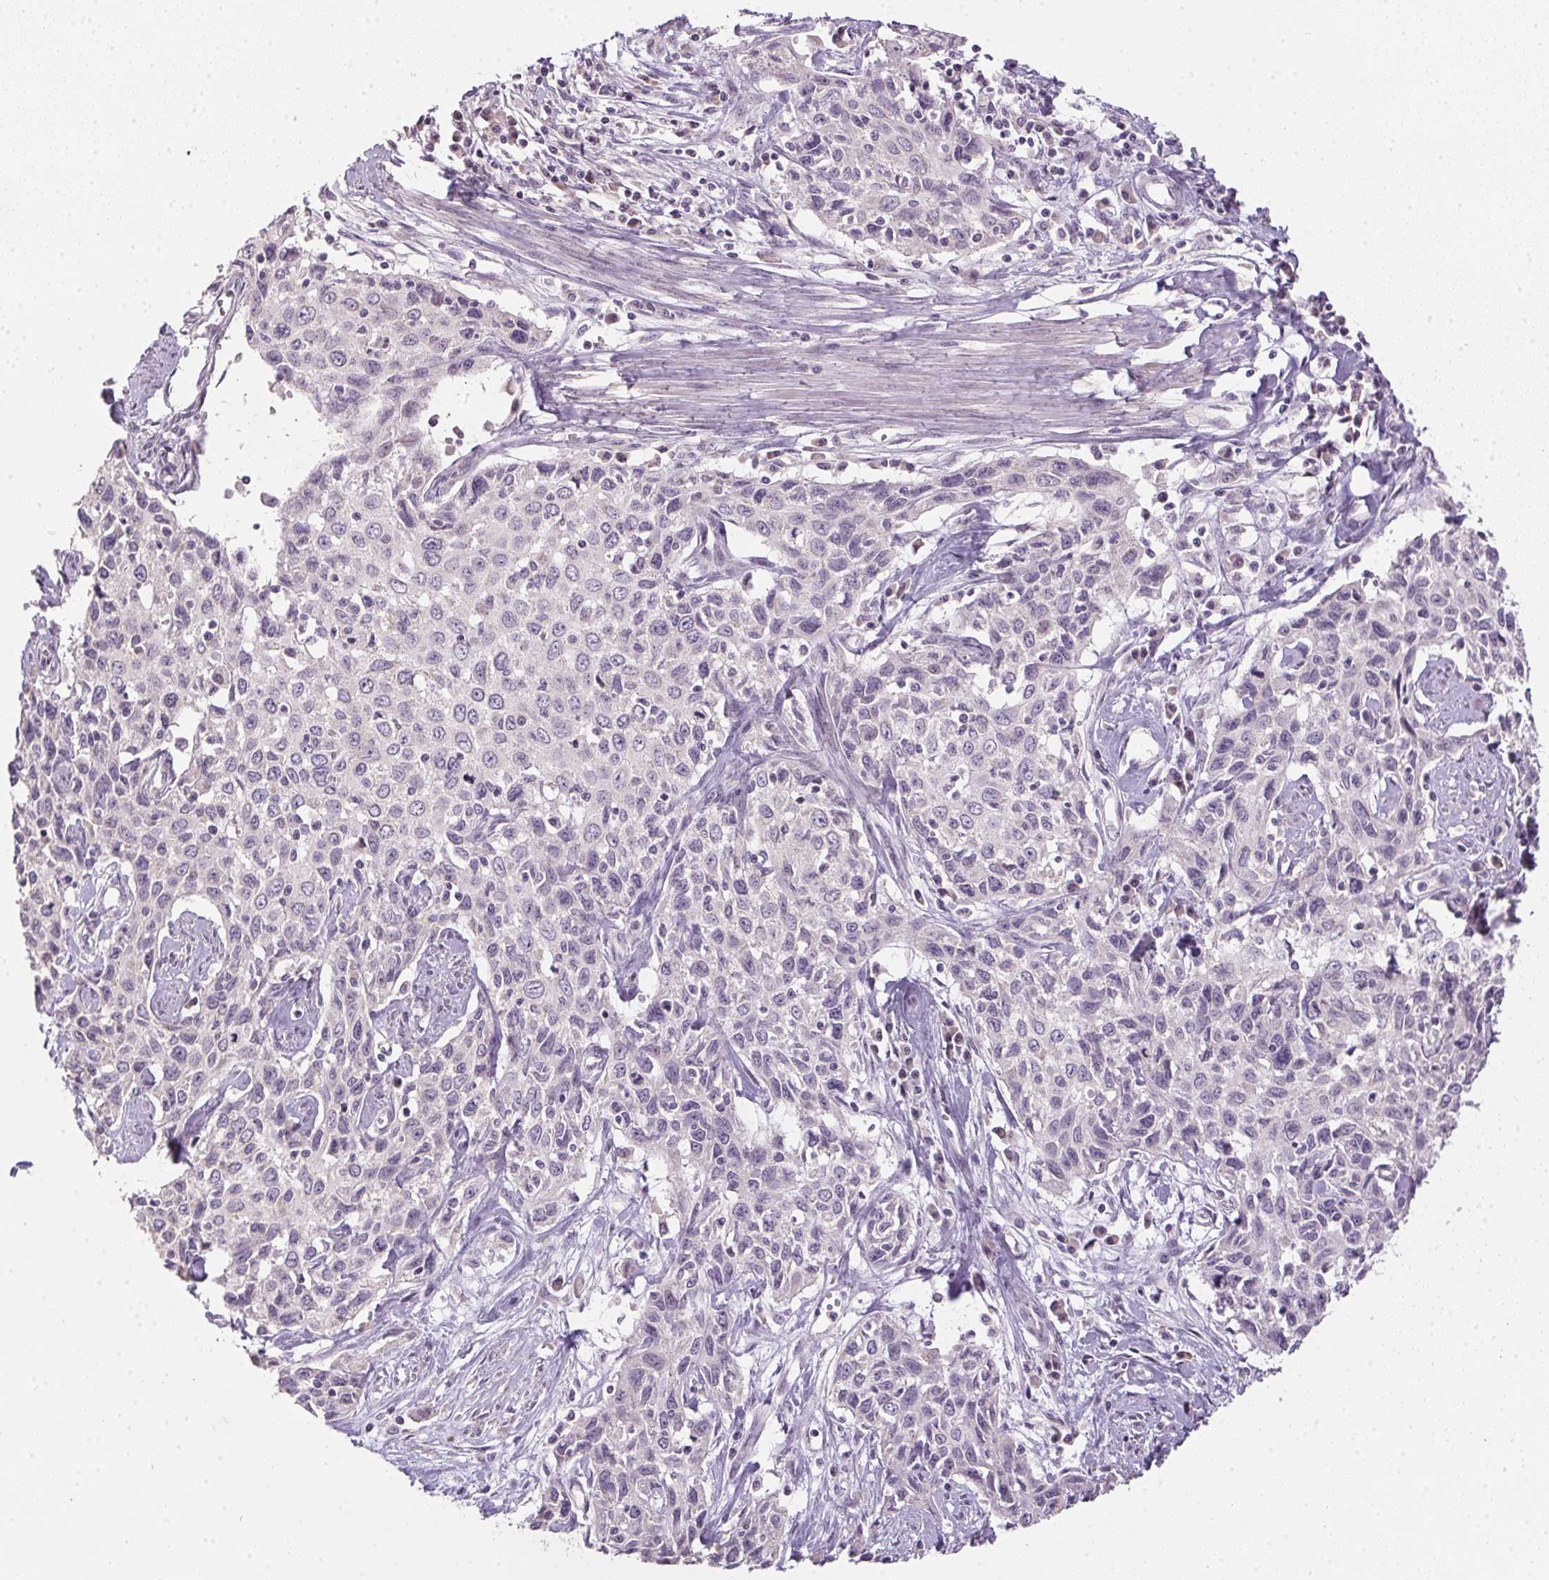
{"staining": {"intensity": "negative", "quantity": "none", "location": "none"}, "tissue": "cervical cancer", "cell_type": "Tumor cells", "image_type": "cancer", "snomed": [{"axis": "morphology", "description": "Squamous cell carcinoma, NOS"}, {"axis": "topography", "description": "Cervix"}], "caption": "A histopathology image of human cervical cancer (squamous cell carcinoma) is negative for staining in tumor cells. (Brightfield microscopy of DAB immunohistochemistry at high magnification).", "gene": "SPACA9", "patient": {"sex": "female", "age": 38}}